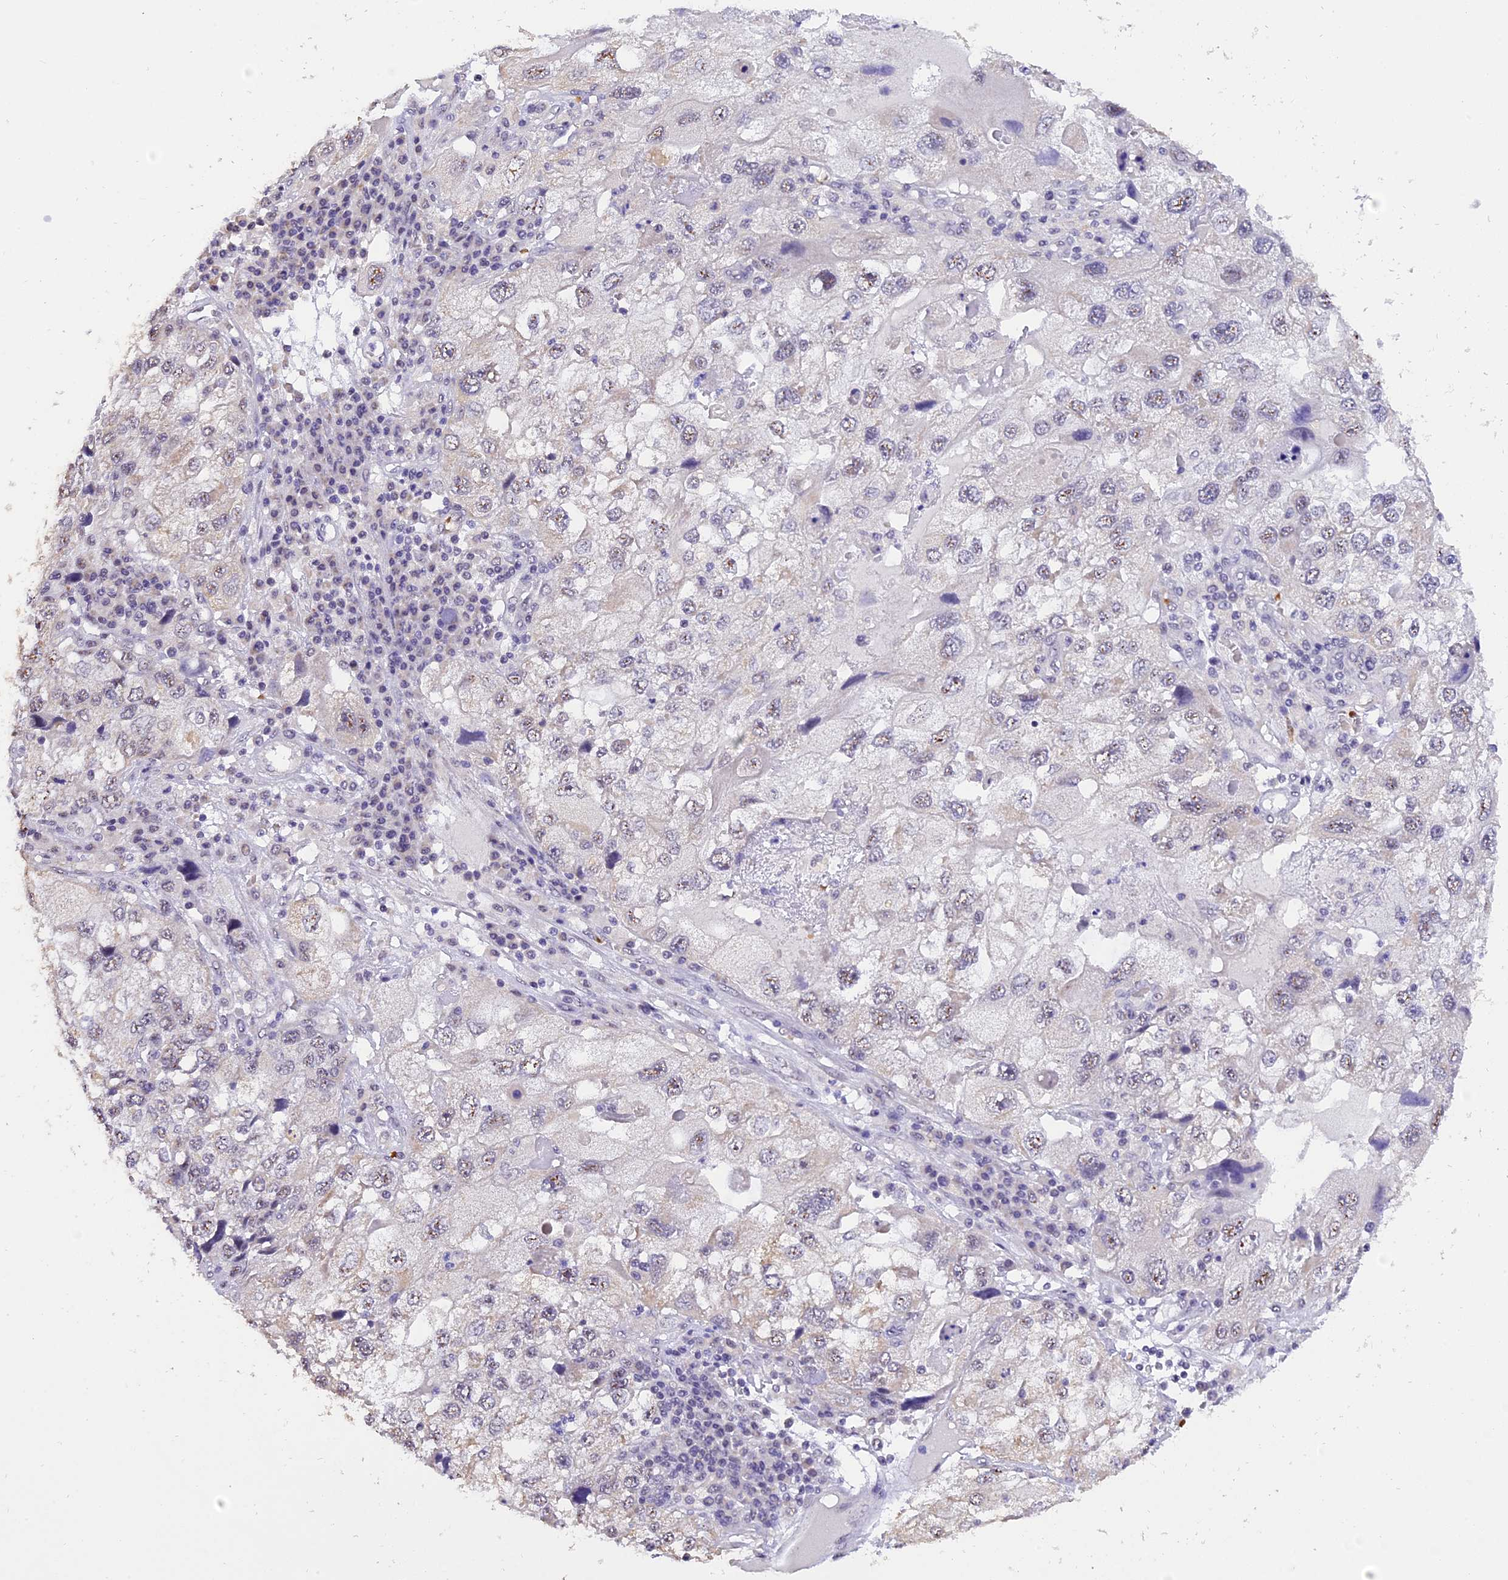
{"staining": {"intensity": "weak", "quantity": "<25%", "location": "nuclear"}, "tissue": "endometrial cancer", "cell_type": "Tumor cells", "image_type": "cancer", "snomed": [{"axis": "morphology", "description": "Adenocarcinoma, NOS"}, {"axis": "topography", "description": "Endometrium"}], "caption": "A histopathology image of endometrial cancer stained for a protein shows no brown staining in tumor cells.", "gene": "AHSP", "patient": {"sex": "female", "age": 49}}